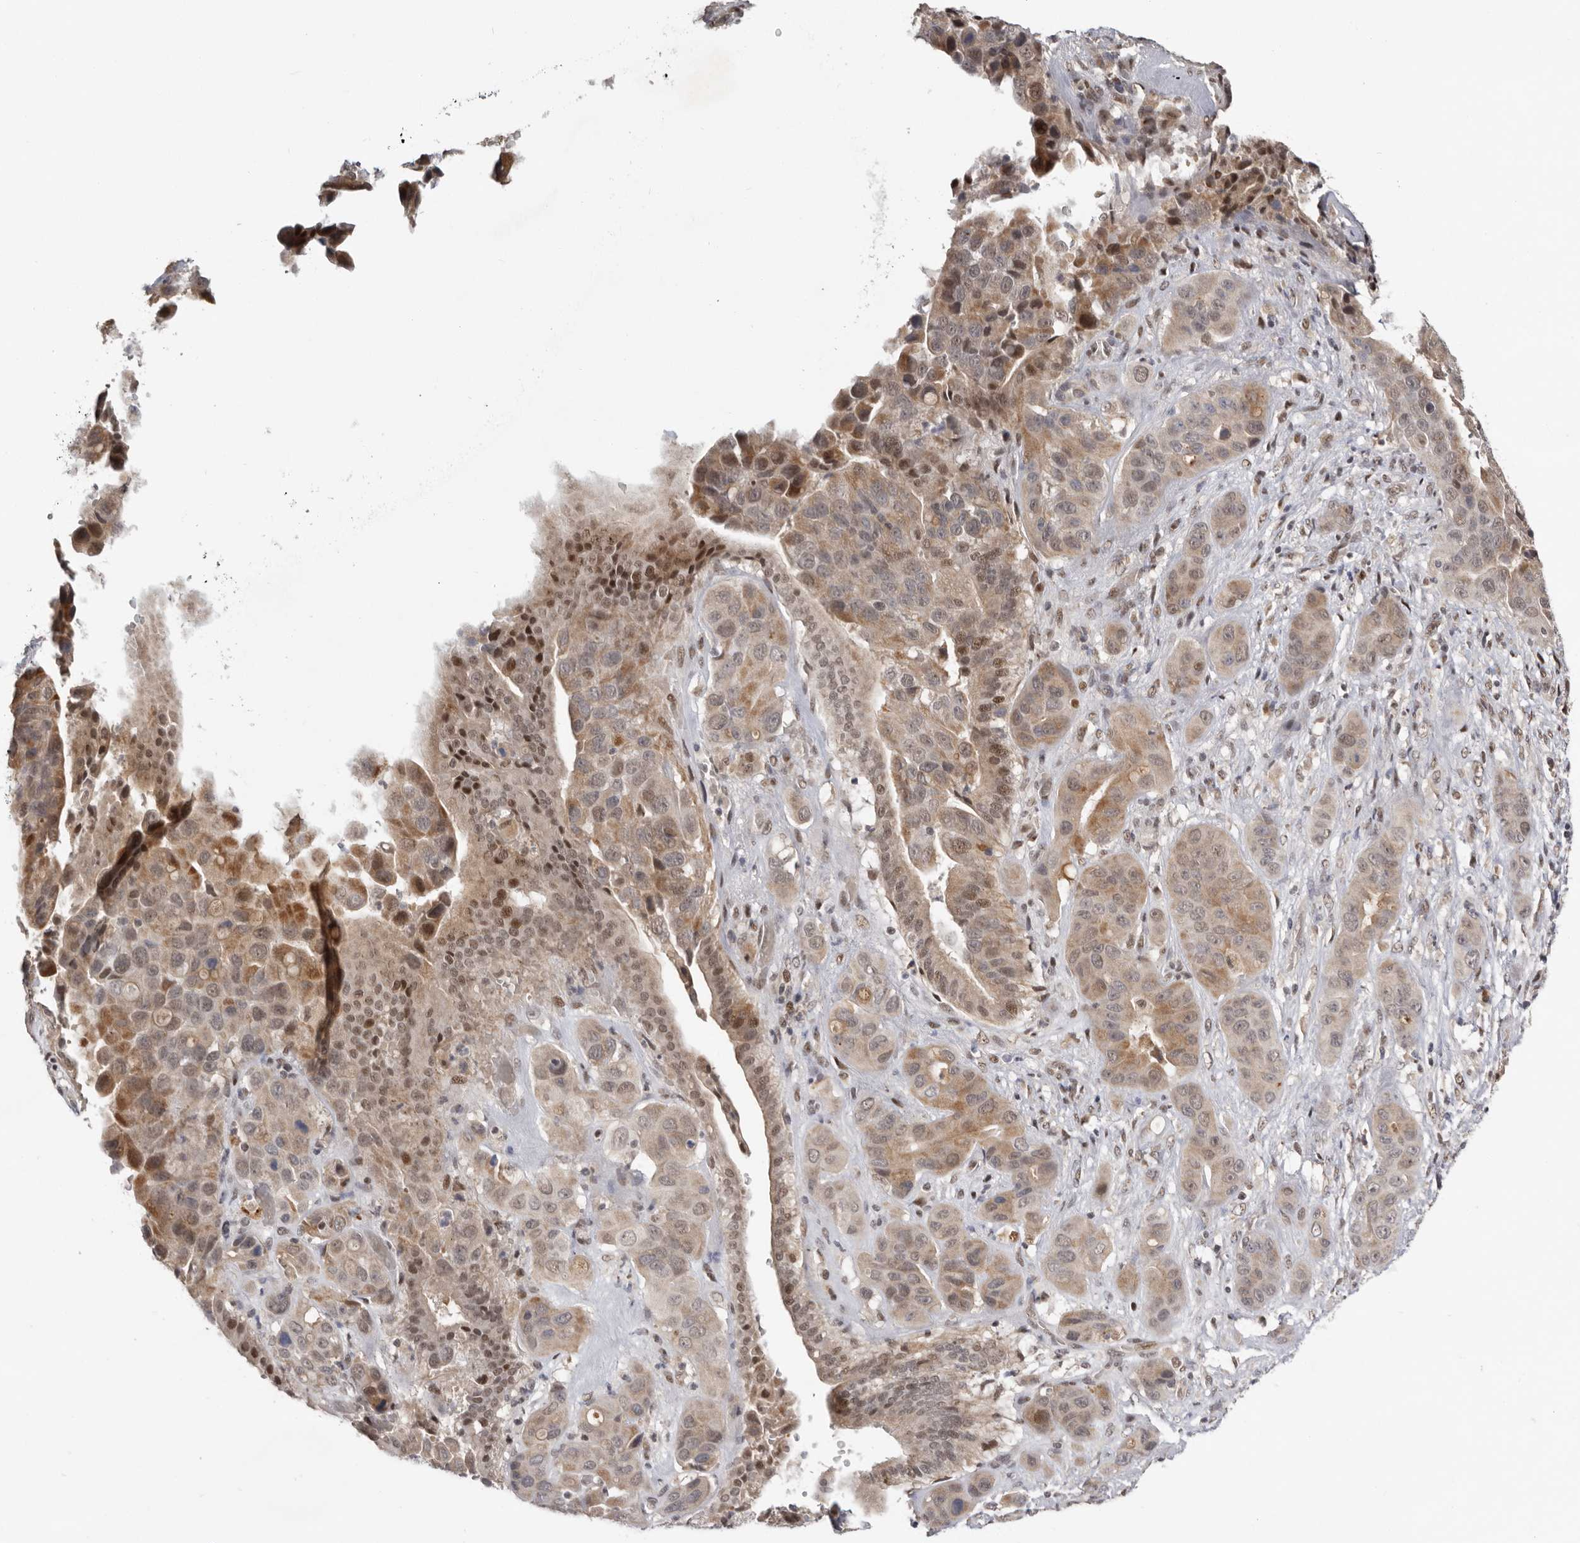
{"staining": {"intensity": "moderate", "quantity": ">75%", "location": "cytoplasmic/membranous,nuclear"}, "tissue": "liver cancer", "cell_type": "Tumor cells", "image_type": "cancer", "snomed": [{"axis": "morphology", "description": "Cholangiocarcinoma"}, {"axis": "topography", "description": "Liver"}], "caption": "Protein analysis of liver cancer tissue displays moderate cytoplasmic/membranous and nuclear staining in approximately >75% of tumor cells. (DAB = brown stain, brightfield microscopy at high magnification).", "gene": "BRCA2", "patient": {"sex": "female", "age": 52}}